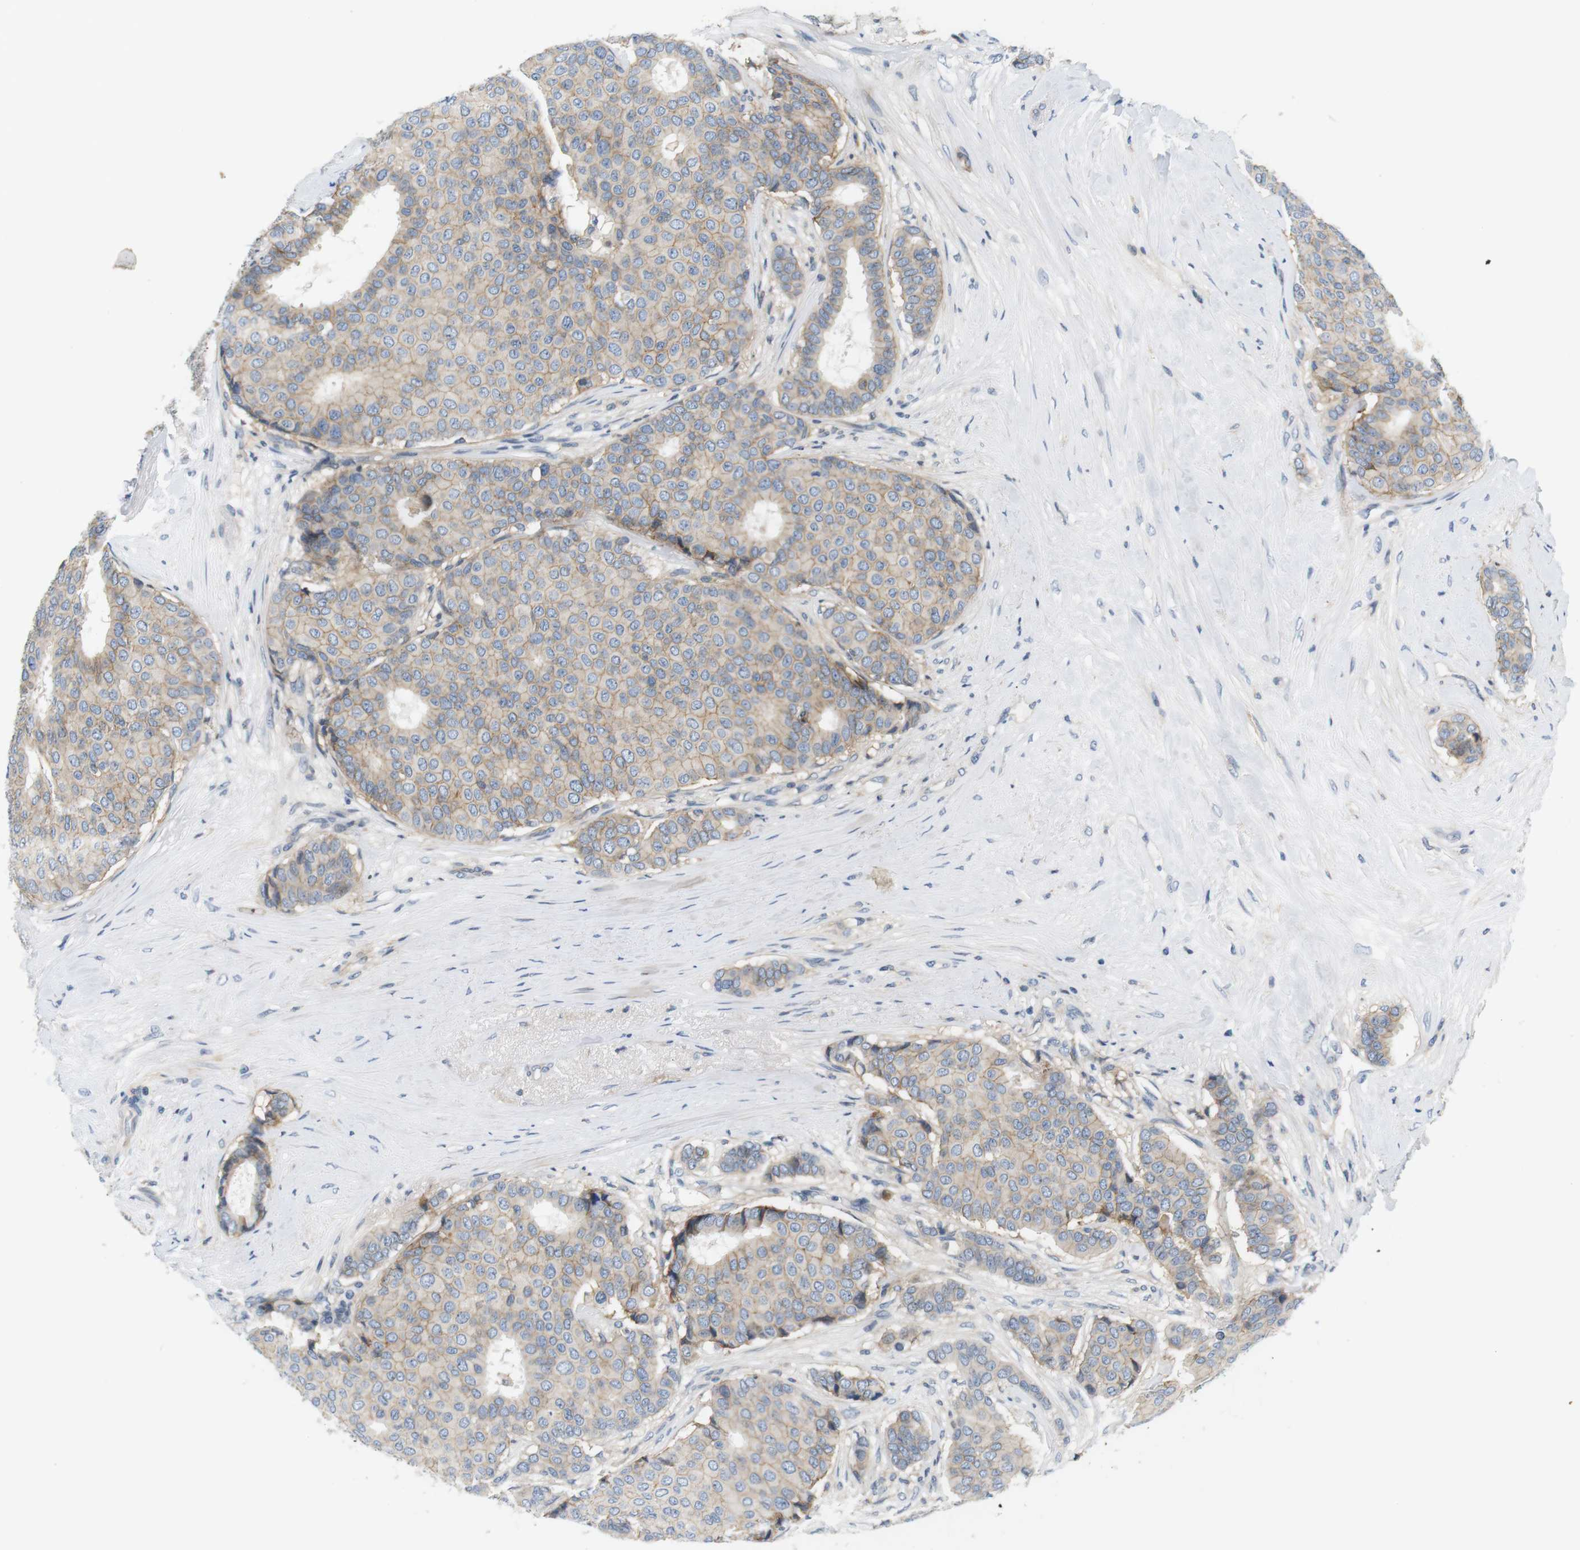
{"staining": {"intensity": "weak", "quantity": "25%-75%", "location": "cytoplasmic/membranous"}, "tissue": "breast cancer", "cell_type": "Tumor cells", "image_type": "cancer", "snomed": [{"axis": "morphology", "description": "Duct carcinoma"}, {"axis": "topography", "description": "Breast"}], "caption": "Tumor cells show low levels of weak cytoplasmic/membranous expression in about 25%-75% of cells in intraductal carcinoma (breast).", "gene": "SLC30A1", "patient": {"sex": "female", "age": 75}}